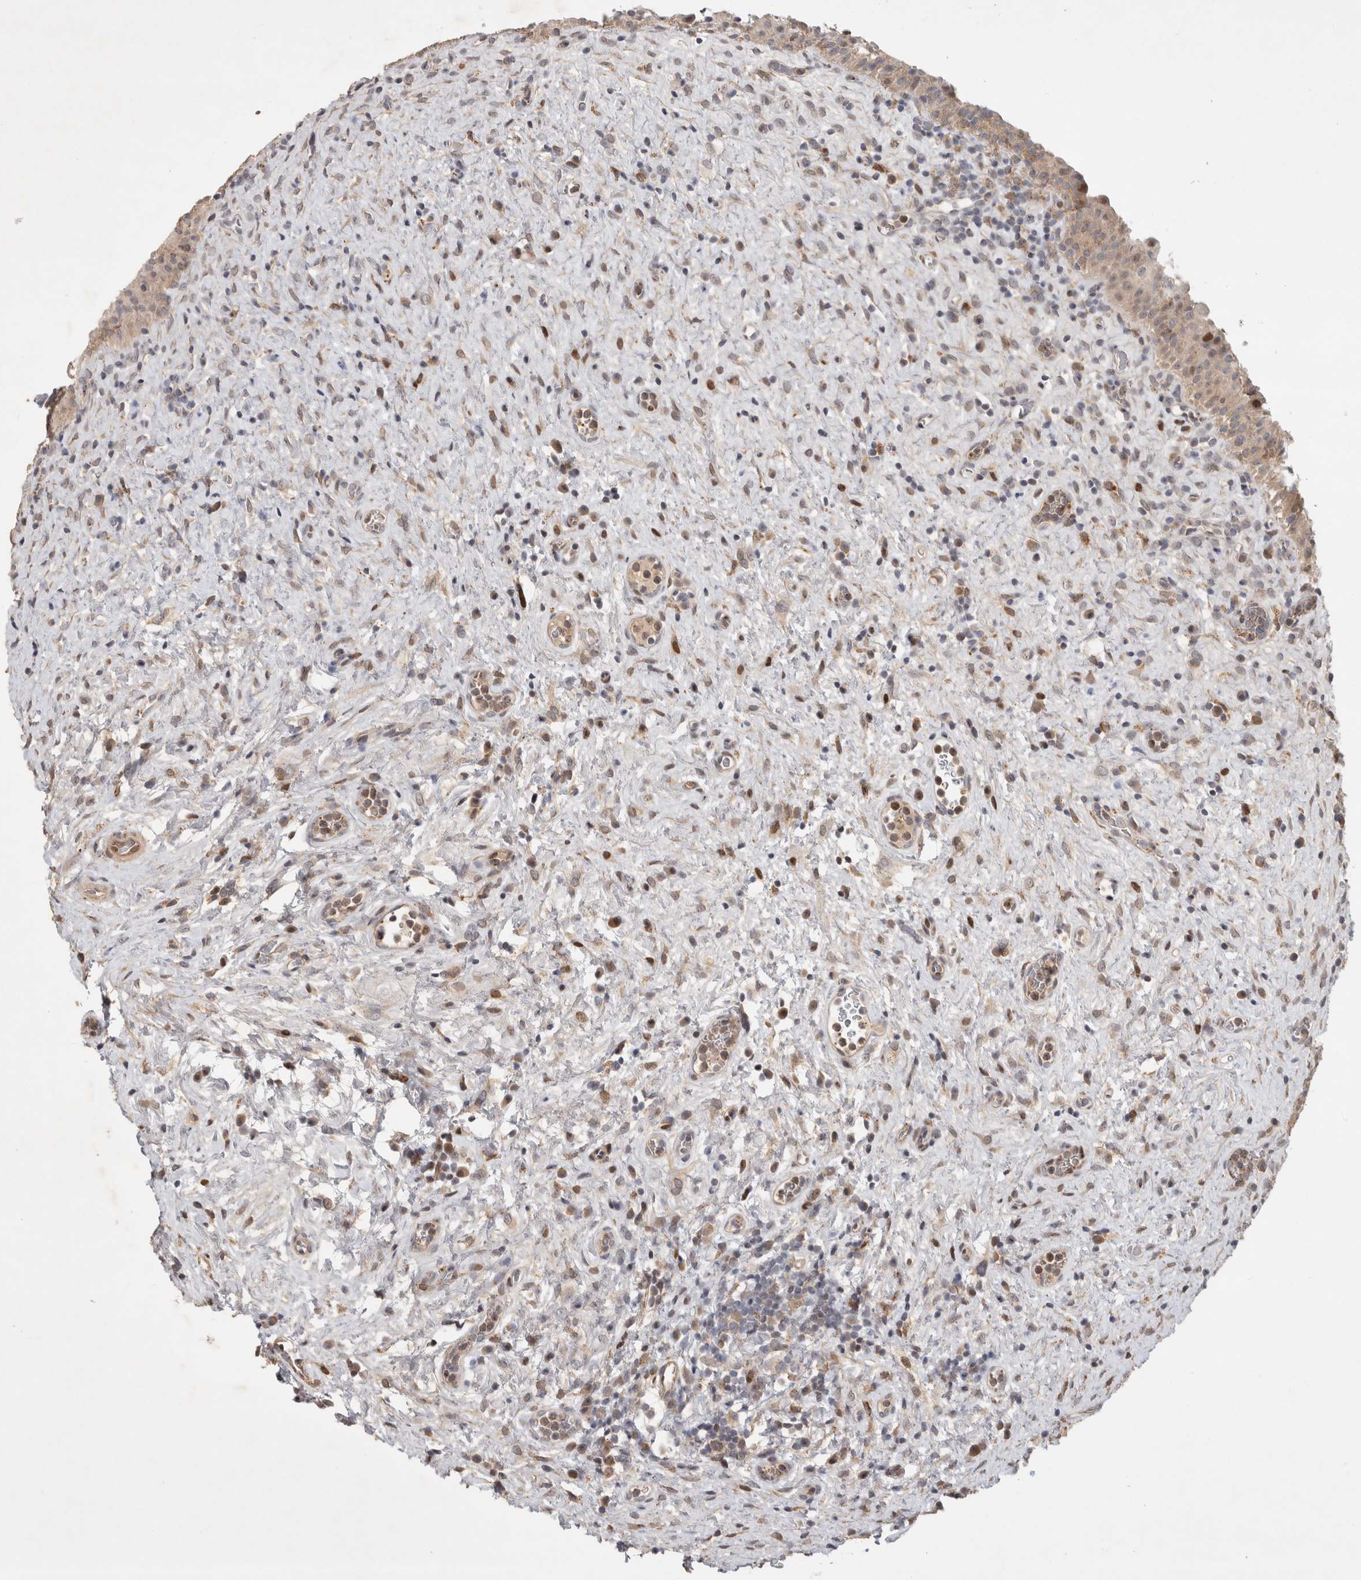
{"staining": {"intensity": "moderate", "quantity": "<25%", "location": "cytoplasmic/membranous,nuclear"}, "tissue": "urinary bladder", "cell_type": "Urothelial cells", "image_type": "normal", "snomed": [{"axis": "morphology", "description": "Normal tissue, NOS"}, {"axis": "topography", "description": "Urinary bladder"}], "caption": "A brown stain highlights moderate cytoplasmic/membranous,nuclear expression of a protein in urothelial cells of benign urinary bladder. (DAB IHC with brightfield microscopy, high magnification).", "gene": "C8orf58", "patient": {"sex": "male", "age": 82}}